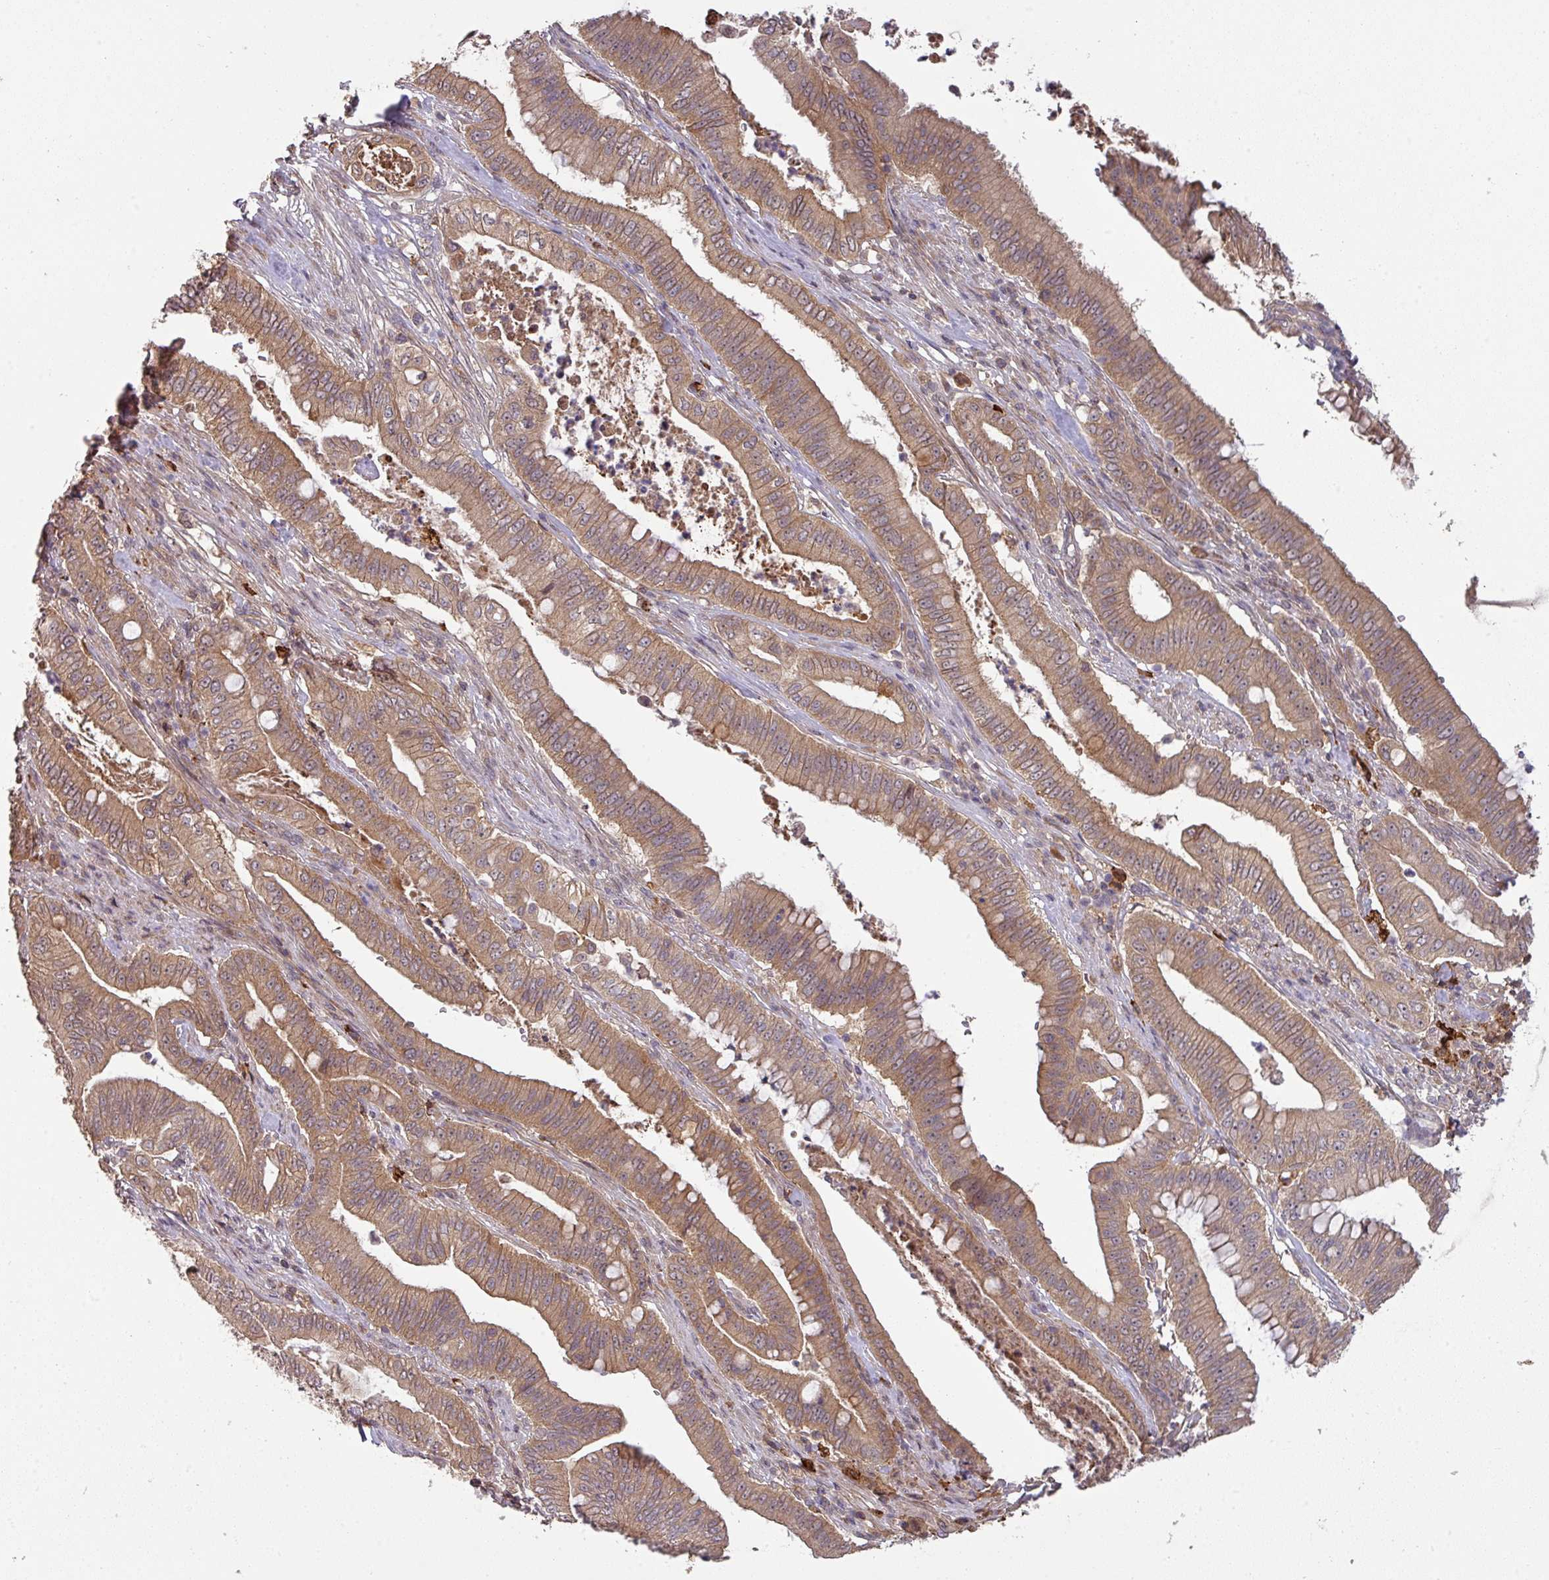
{"staining": {"intensity": "moderate", "quantity": ">75%", "location": "cytoplasmic/membranous"}, "tissue": "pancreatic cancer", "cell_type": "Tumor cells", "image_type": "cancer", "snomed": [{"axis": "morphology", "description": "Adenocarcinoma, NOS"}, {"axis": "topography", "description": "Pancreas"}], "caption": "Adenocarcinoma (pancreatic) tissue reveals moderate cytoplasmic/membranous expression in approximately >75% of tumor cells, visualized by immunohistochemistry. The staining was performed using DAB (3,3'-diaminobenzidine), with brown indicating positive protein expression. Nuclei are stained blue with hematoxylin.", "gene": "CCDC121", "patient": {"sex": "male", "age": 71}}